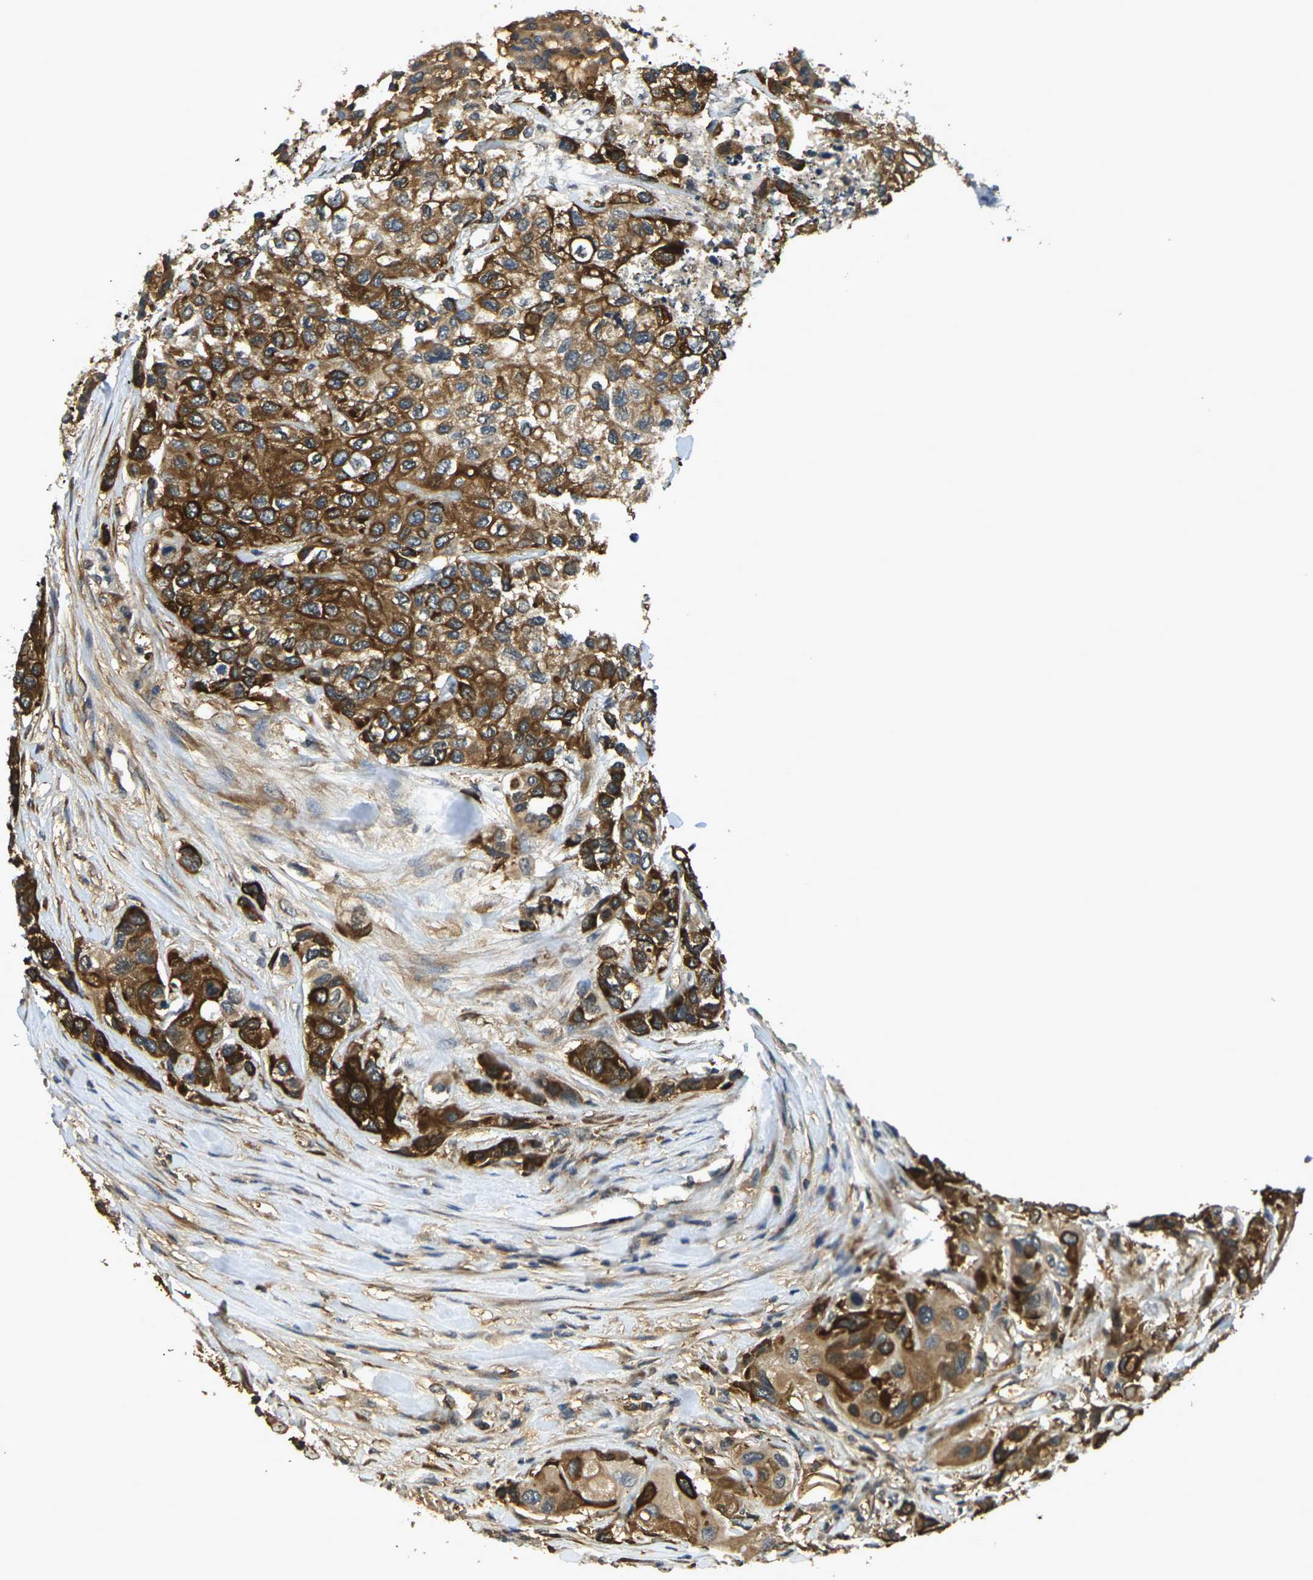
{"staining": {"intensity": "strong", "quantity": ">75%", "location": "cytoplasmic/membranous"}, "tissue": "urothelial cancer", "cell_type": "Tumor cells", "image_type": "cancer", "snomed": [{"axis": "morphology", "description": "Urothelial carcinoma, High grade"}, {"axis": "topography", "description": "Urinary bladder"}], "caption": "This image shows urothelial carcinoma (high-grade) stained with immunohistochemistry to label a protein in brown. The cytoplasmic/membranous of tumor cells show strong positivity for the protein. Nuclei are counter-stained blue.", "gene": "CAST", "patient": {"sex": "female", "age": 56}}